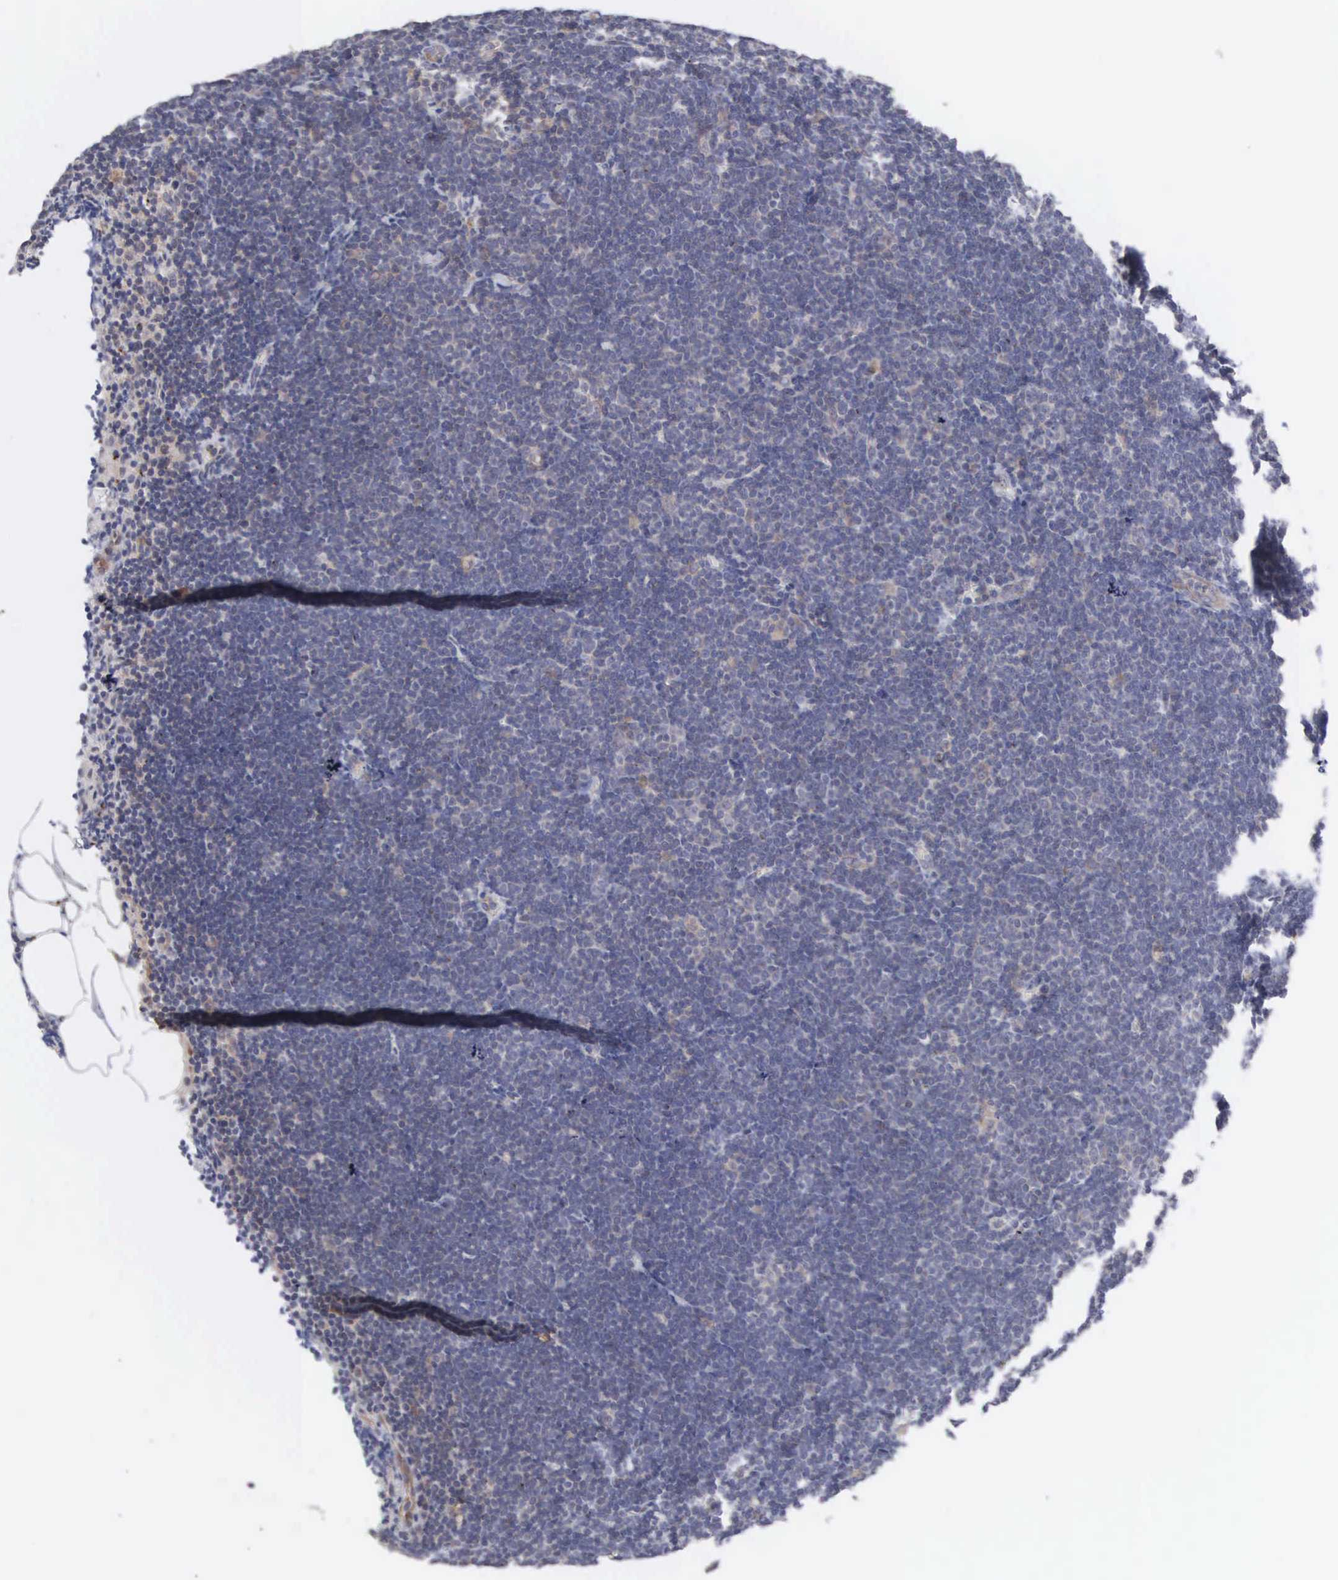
{"staining": {"intensity": "weak", "quantity": "<25%", "location": "cytoplasmic/membranous"}, "tissue": "lymphoma", "cell_type": "Tumor cells", "image_type": "cancer", "snomed": [{"axis": "morphology", "description": "Malignant lymphoma, non-Hodgkin's type, Low grade"}, {"axis": "topography", "description": "Lymph node"}], "caption": "Low-grade malignant lymphoma, non-Hodgkin's type stained for a protein using immunohistochemistry (IHC) displays no positivity tumor cells.", "gene": "INF2", "patient": {"sex": "female", "age": 51}}